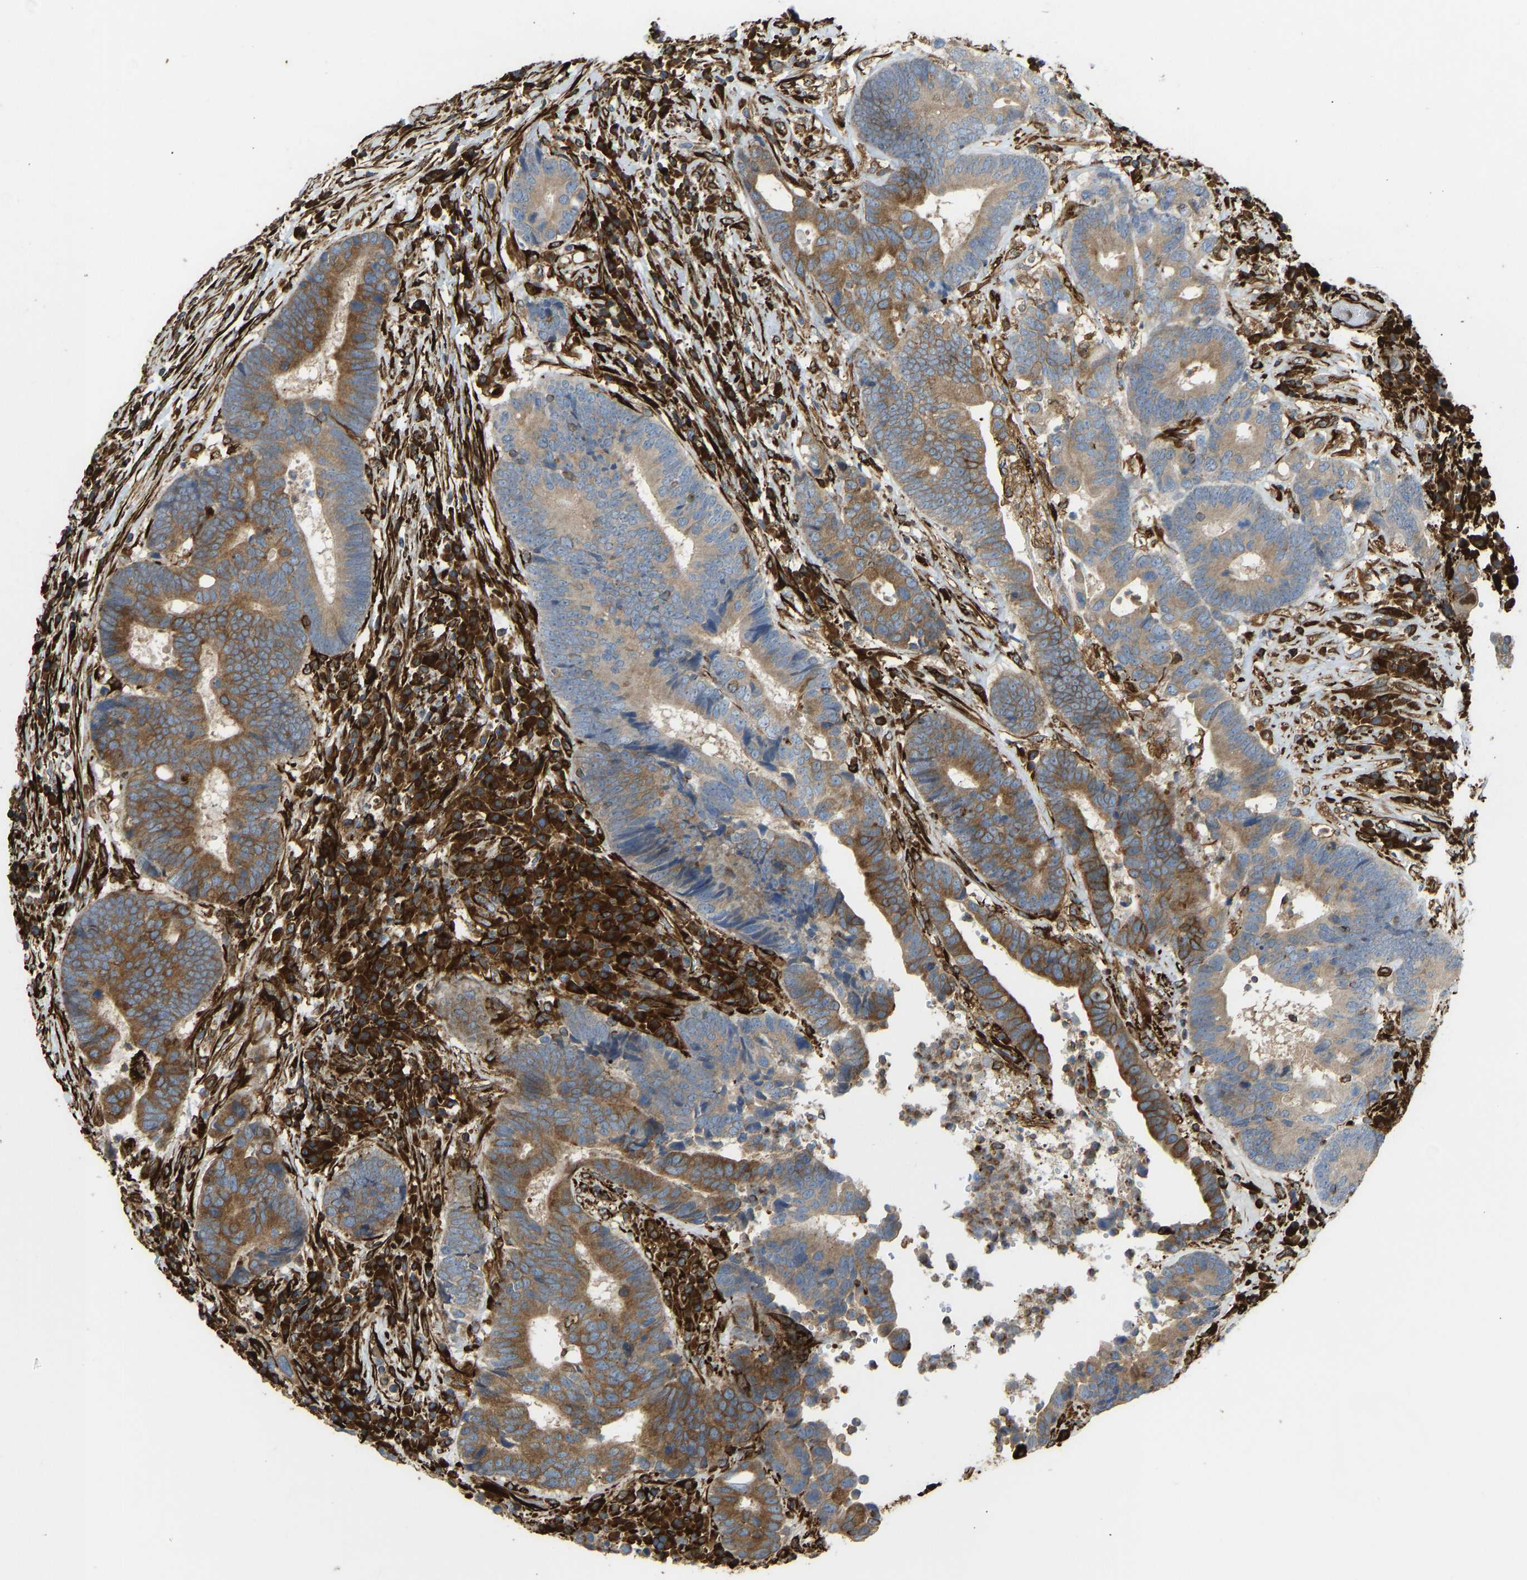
{"staining": {"intensity": "moderate", "quantity": ">75%", "location": "cytoplasmic/membranous"}, "tissue": "colorectal cancer", "cell_type": "Tumor cells", "image_type": "cancer", "snomed": [{"axis": "morphology", "description": "Adenocarcinoma, NOS"}, {"axis": "topography", "description": "Rectum"}], "caption": "Immunohistochemistry (DAB) staining of human adenocarcinoma (colorectal) exhibits moderate cytoplasmic/membranous protein positivity in approximately >75% of tumor cells.", "gene": "BEX3", "patient": {"sex": "female", "age": 89}}